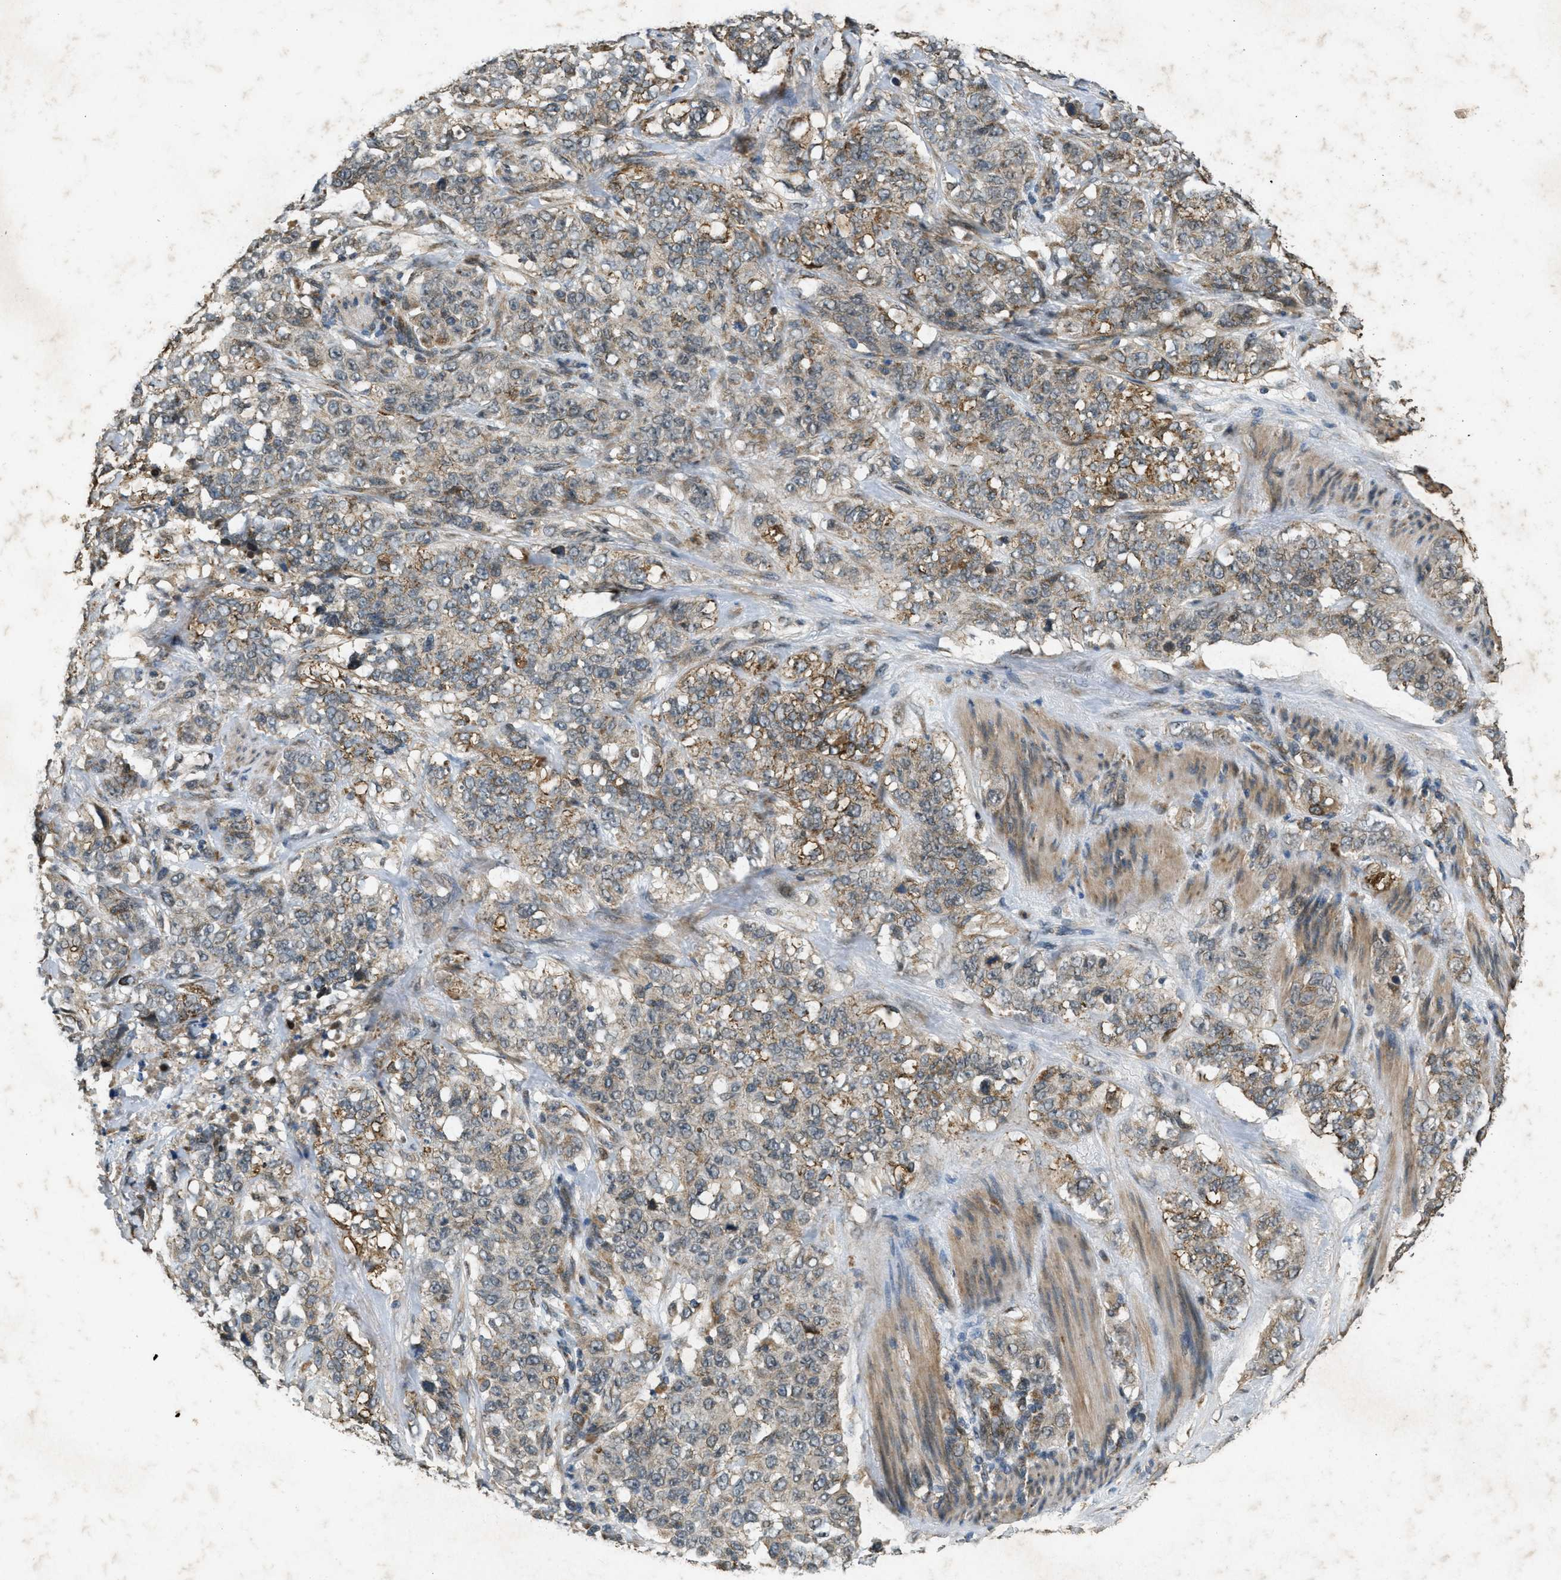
{"staining": {"intensity": "moderate", "quantity": ">75%", "location": "cytoplasmic/membranous"}, "tissue": "stomach cancer", "cell_type": "Tumor cells", "image_type": "cancer", "snomed": [{"axis": "morphology", "description": "Adenocarcinoma, NOS"}, {"axis": "topography", "description": "Stomach"}], "caption": "A micrograph showing moderate cytoplasmic/membranous expression in approximately >75% of tumor cells in stomach adenocarcinoma, as visualized by brown immunohistochemical staining.", "gene": "PPP1R15A", "patient": {"sex": "male", "age": 48}}